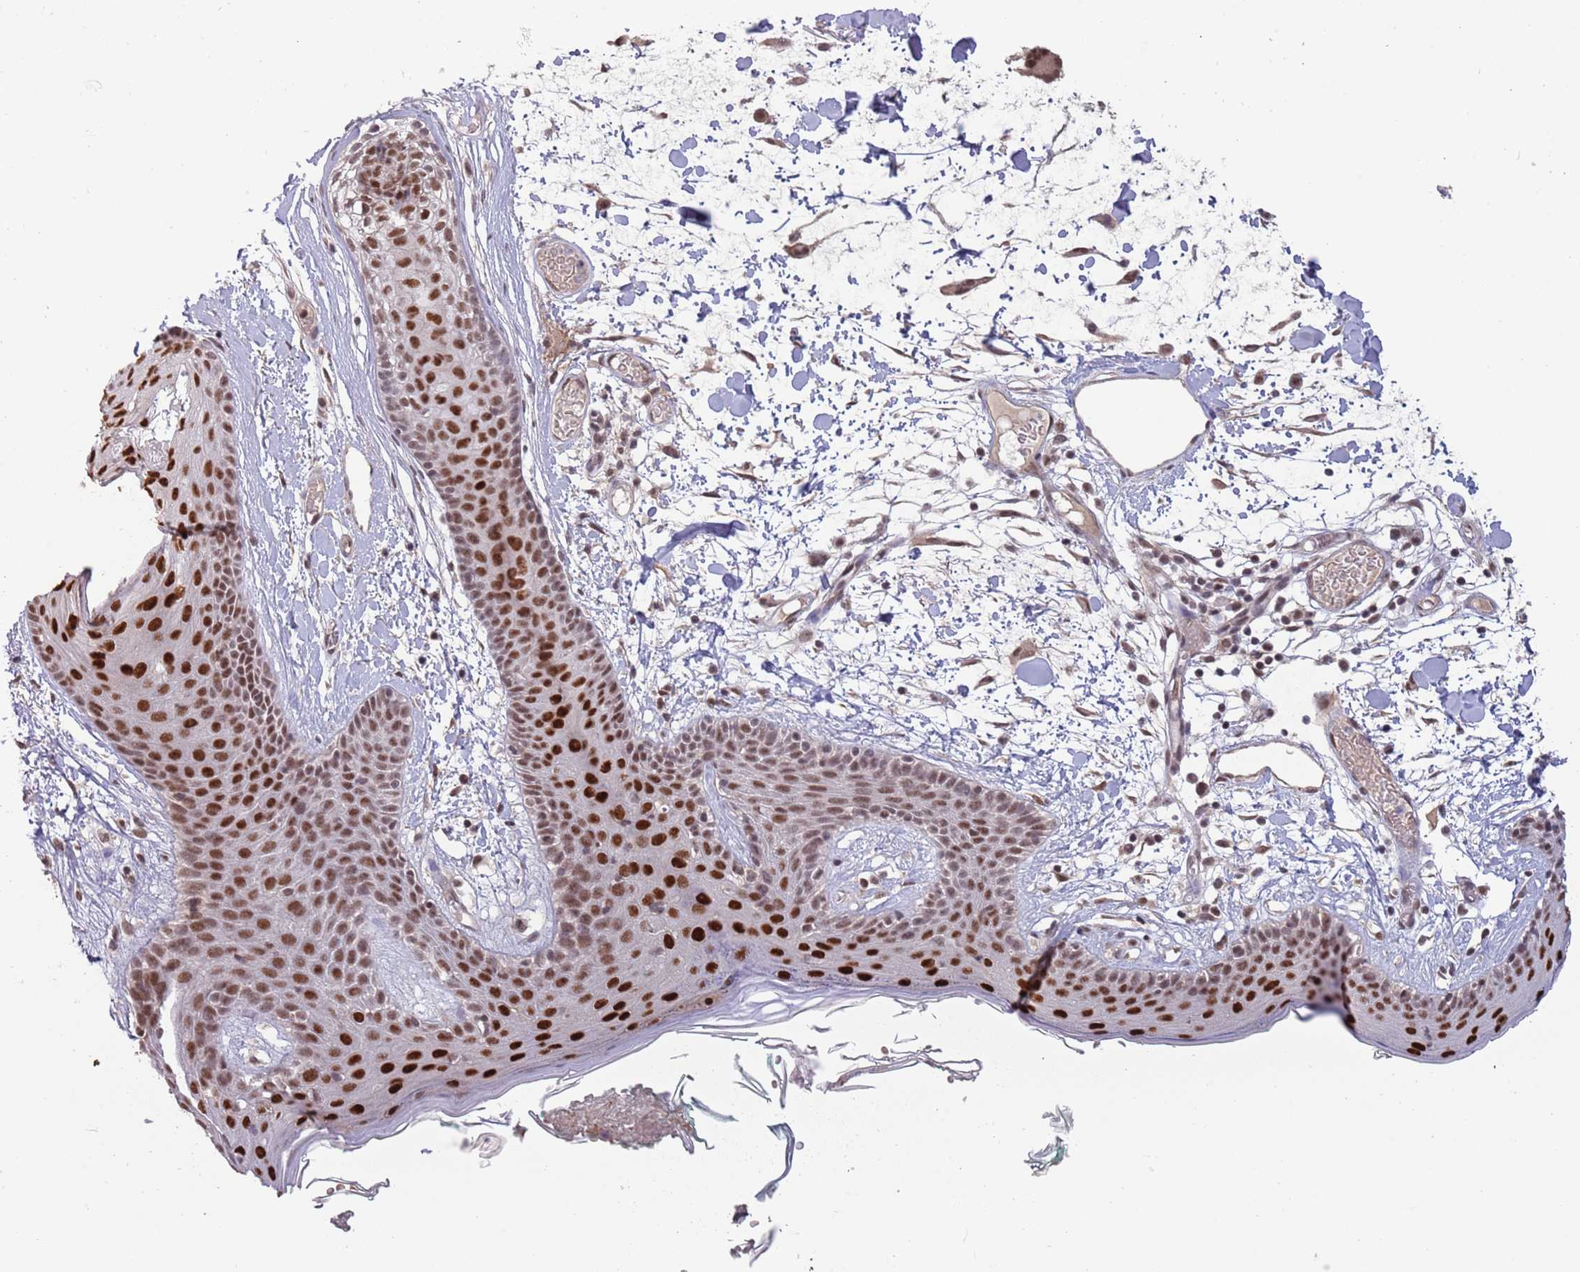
{"staining": {"intensity": "moderate", "quantity": ">75%", "location": "nuclear"}, "tissue": "skin", "cell_type": "Fibroblasts", "image_type": "normal", "snomed": [{"axis": "morphology", "description": "Normal tissue, NOS"}, {"axis": "topography", "description": "Skin"}], "caption": "Approximately >75% of fibroblasts in benign human skin reveal moderate nuclear protein positivity as visualized by brown immunohistochemical staining.", "gene": "ZBTB7A", "patient": {"sex": "male", "age": 79}}